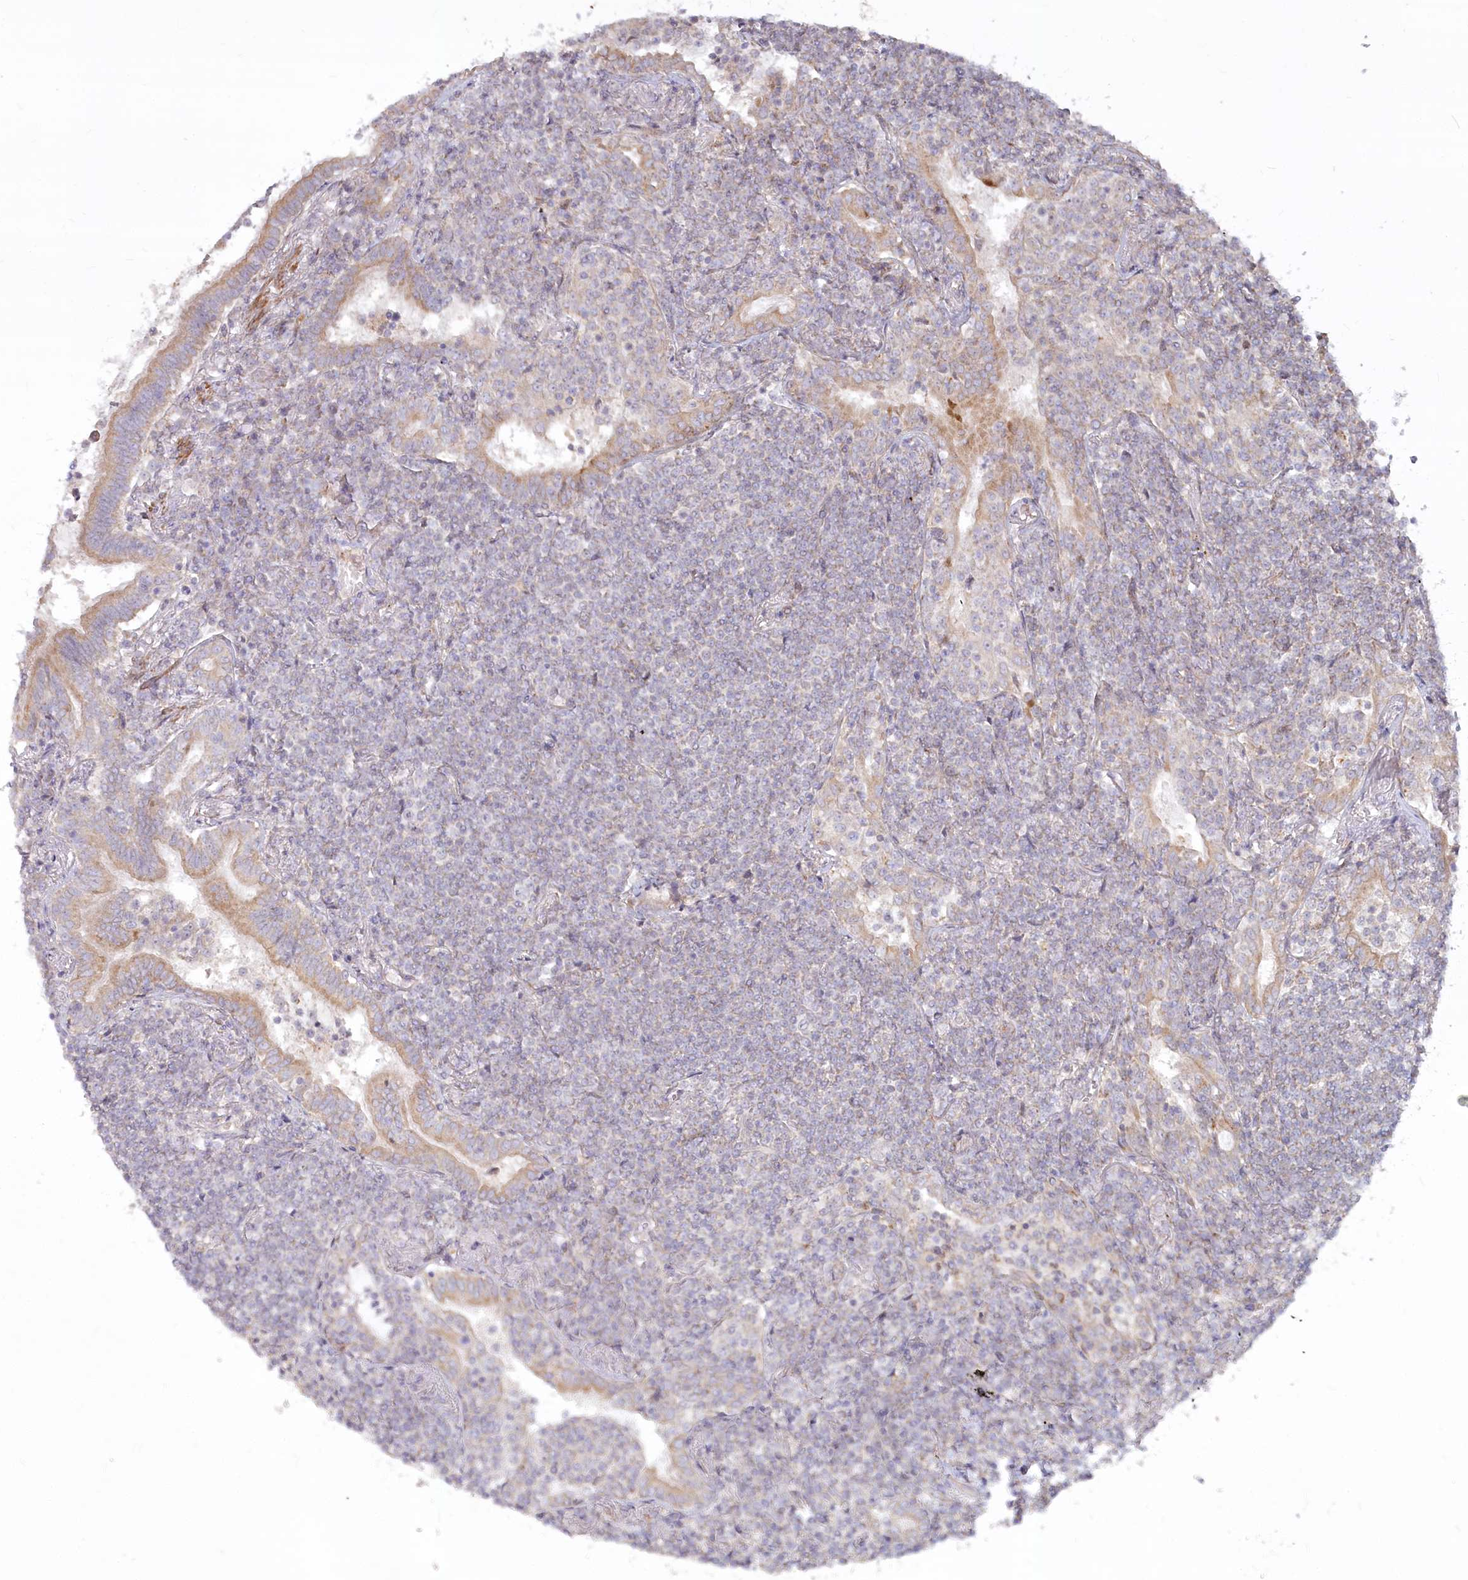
{"staining": {"intensity": "negative", "quantity": "none", "location": "none"}, "tissue": "lymphoma", "cell_type": "Tumor cells", "image_type": "cancer", "snomed": [{"axis": "morphology", "description": "Malignant lymphoma, non-Hodgkin's type, Low grade"}, {"axis": "topography", "description": "Lung"}], "caption": "An immunohistochemistry (IHC) histopathology image of lymphoma is shown. There is no staining in tumor cells of lymphoma.", "gene": "MTG1", "patient": {"sex": "female", "age": 71}}